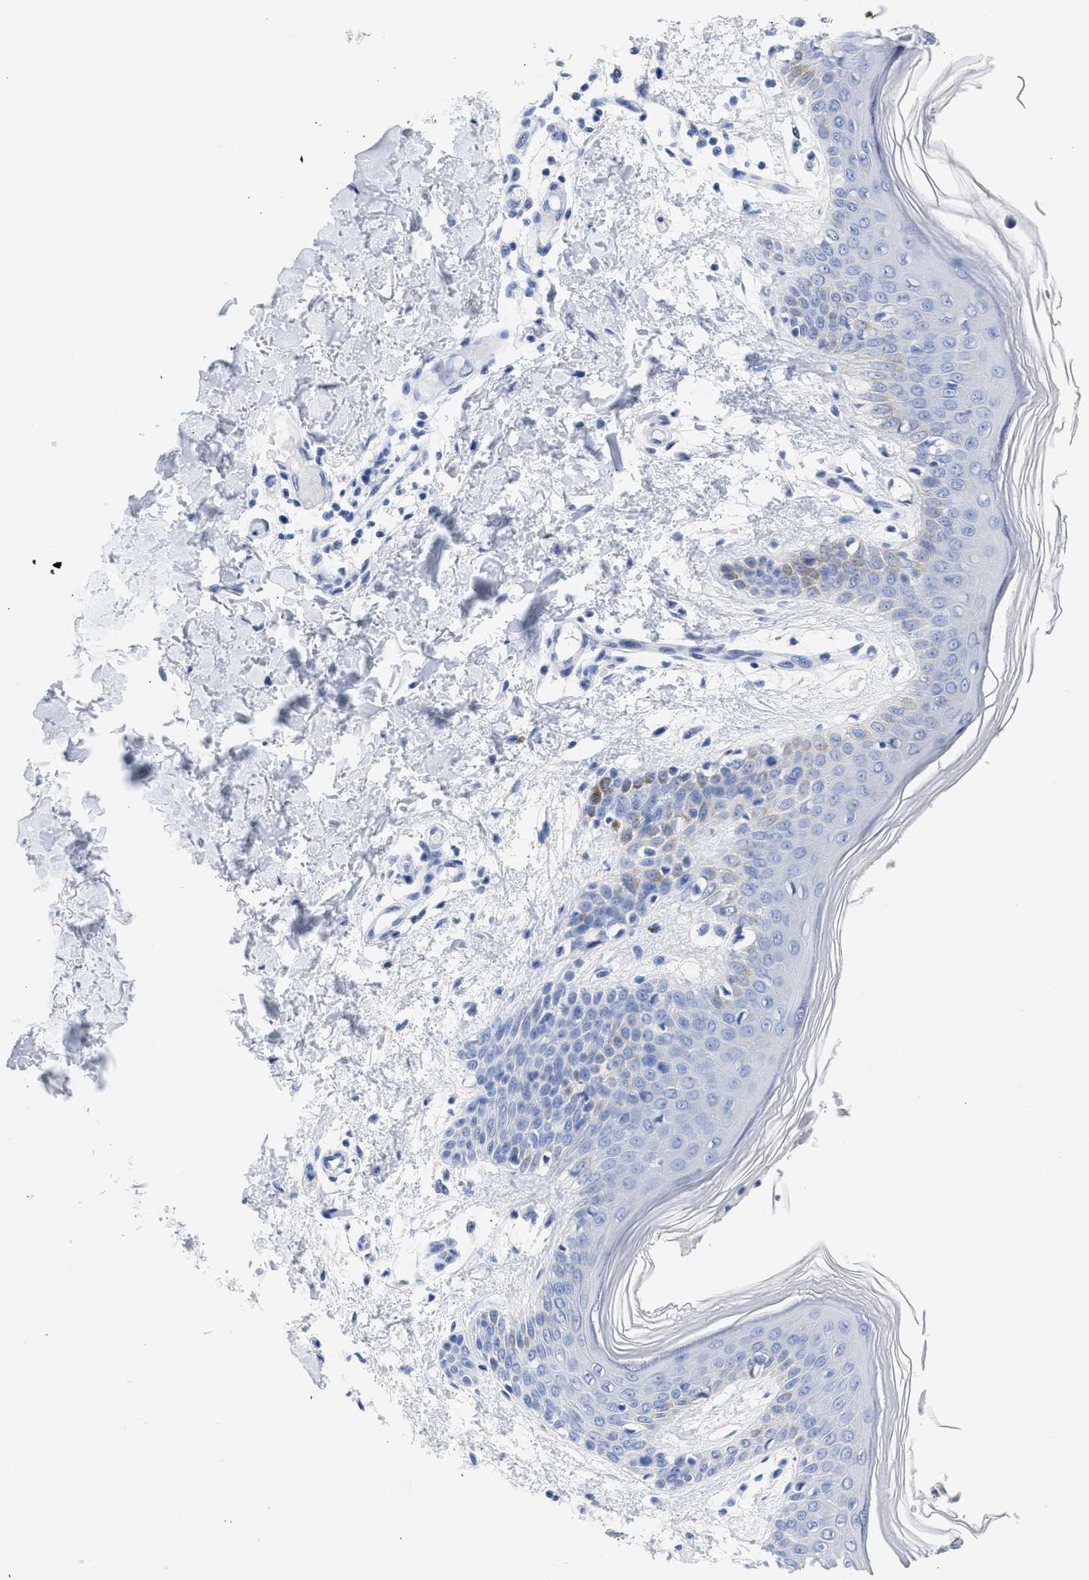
{"staining": {"intensity": "negative", "quantity": "none", "location": "none"}, "tissue": "skin", "cell_type": "Fibroblasts", "image_type": "normal", "snomed": [{"axis": "morphology", "description": "Normal tissue, NOS"}, {"axis": "topography", "description": "Skin"}], "caption": "Histopathology image shows no protein expression in fibroblasts of benign skin. The staining is performed using DAB brown chromogen with nuclei counter-stained in using hematoxylin.", "gene": "NCAM1", "patient": {"sex": "male", "age": 53}}